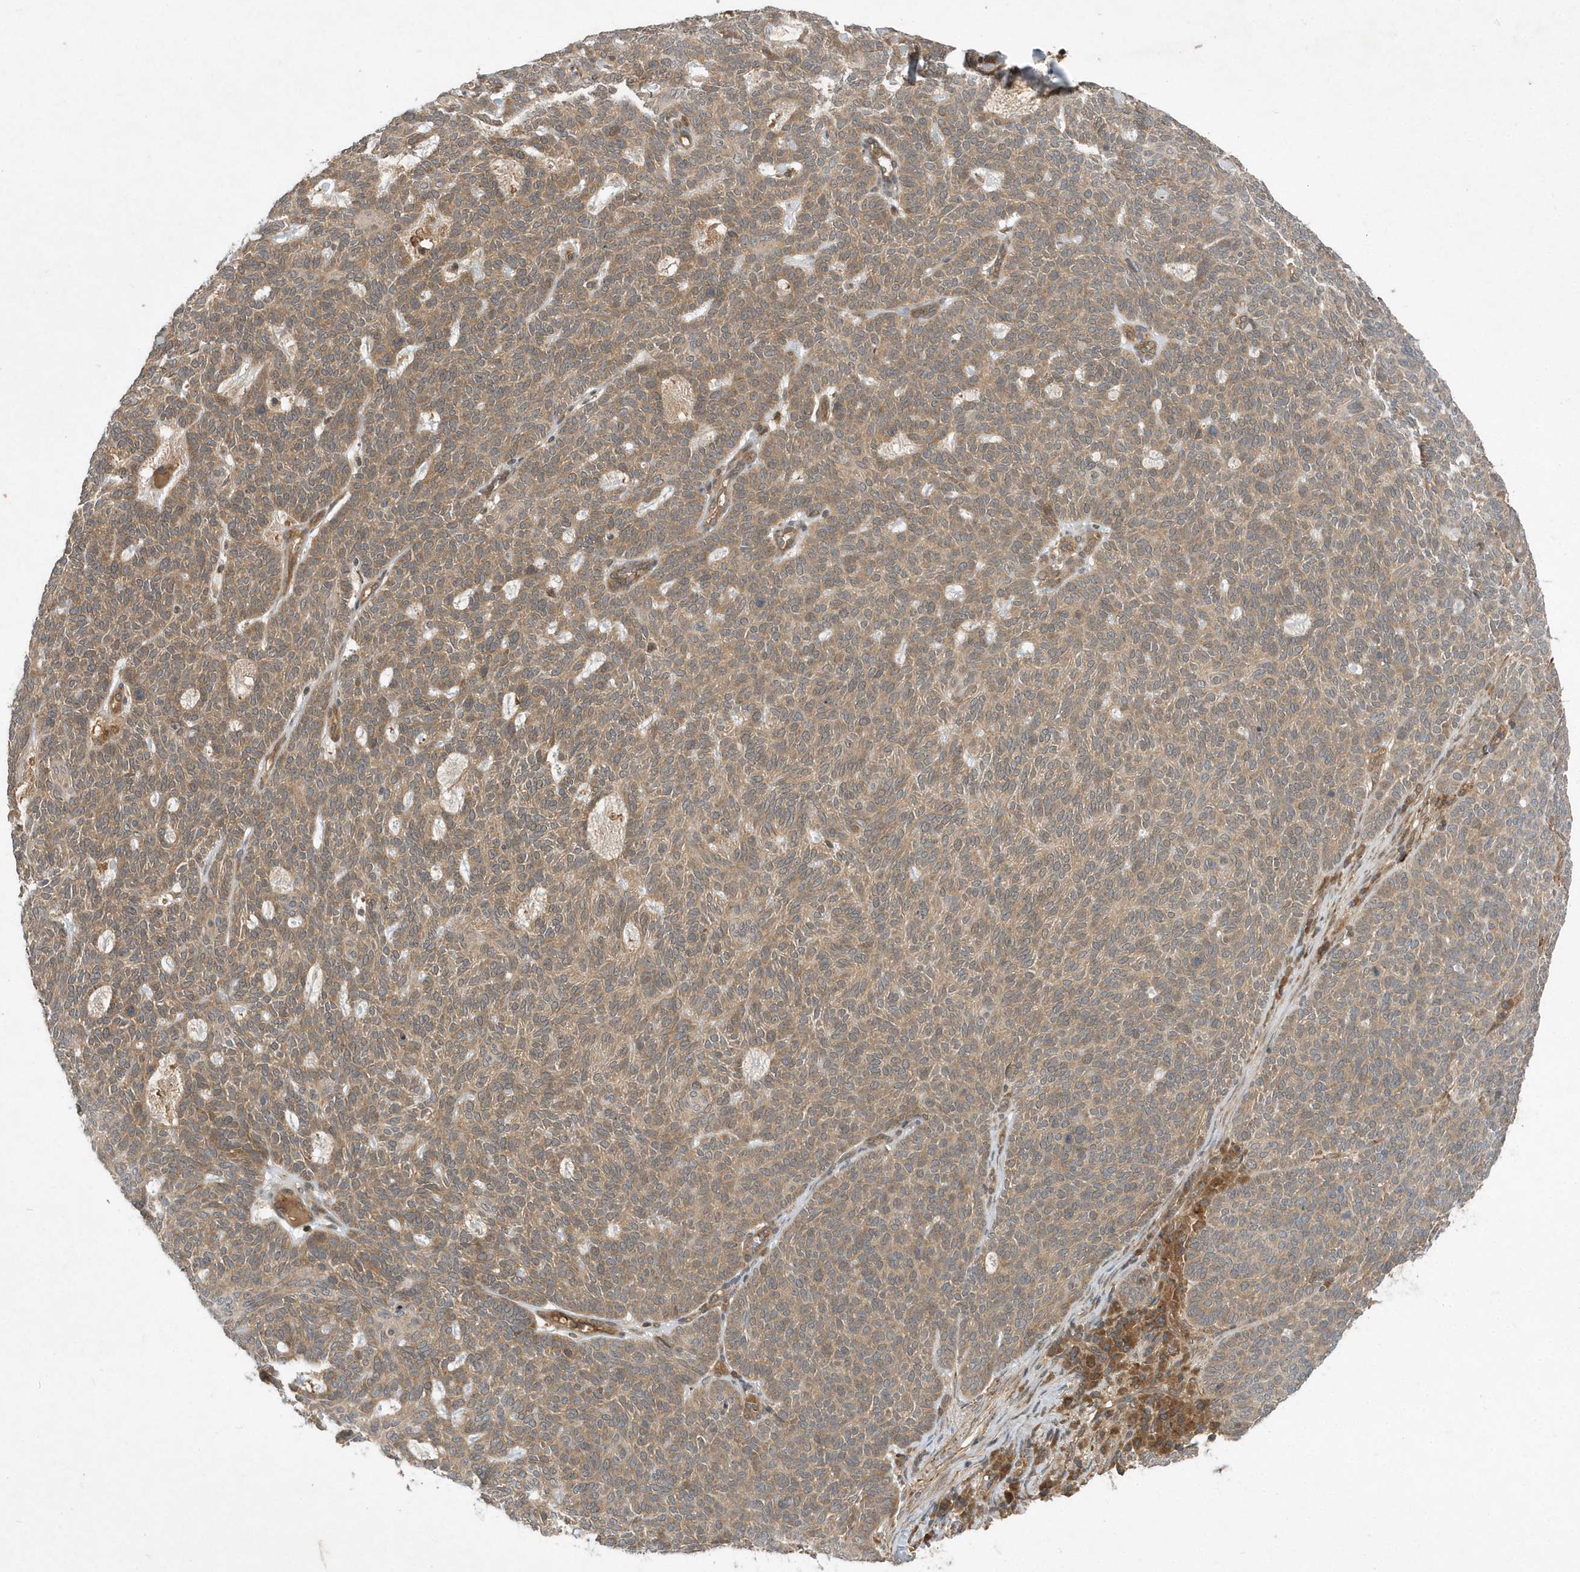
{"staining": {"intensity": "moderate", "quantity": ">75%", "location": "cytoplasmic/membranous"}, "tissue": "skin cancer", "cell_type": "Tumor cells", "image_type": "cancer", "snomed": [{"axis": "morphology", "description": "Squamous cell carcinoma, NOS"}, {"axis": "topography", "description": "Skin"}], "caption": "Immunohistochemistry (DAB (3,3'-diaminobenzidine)) staining of squamous cell carcinoma (skin) displays moderate cytoplasmic/membranous protein staining in approximately >75% of tumor cells. Nuclei are stained in blue.", "gene": "GFM2", "patient": {"sex": "female", "age": 90}}